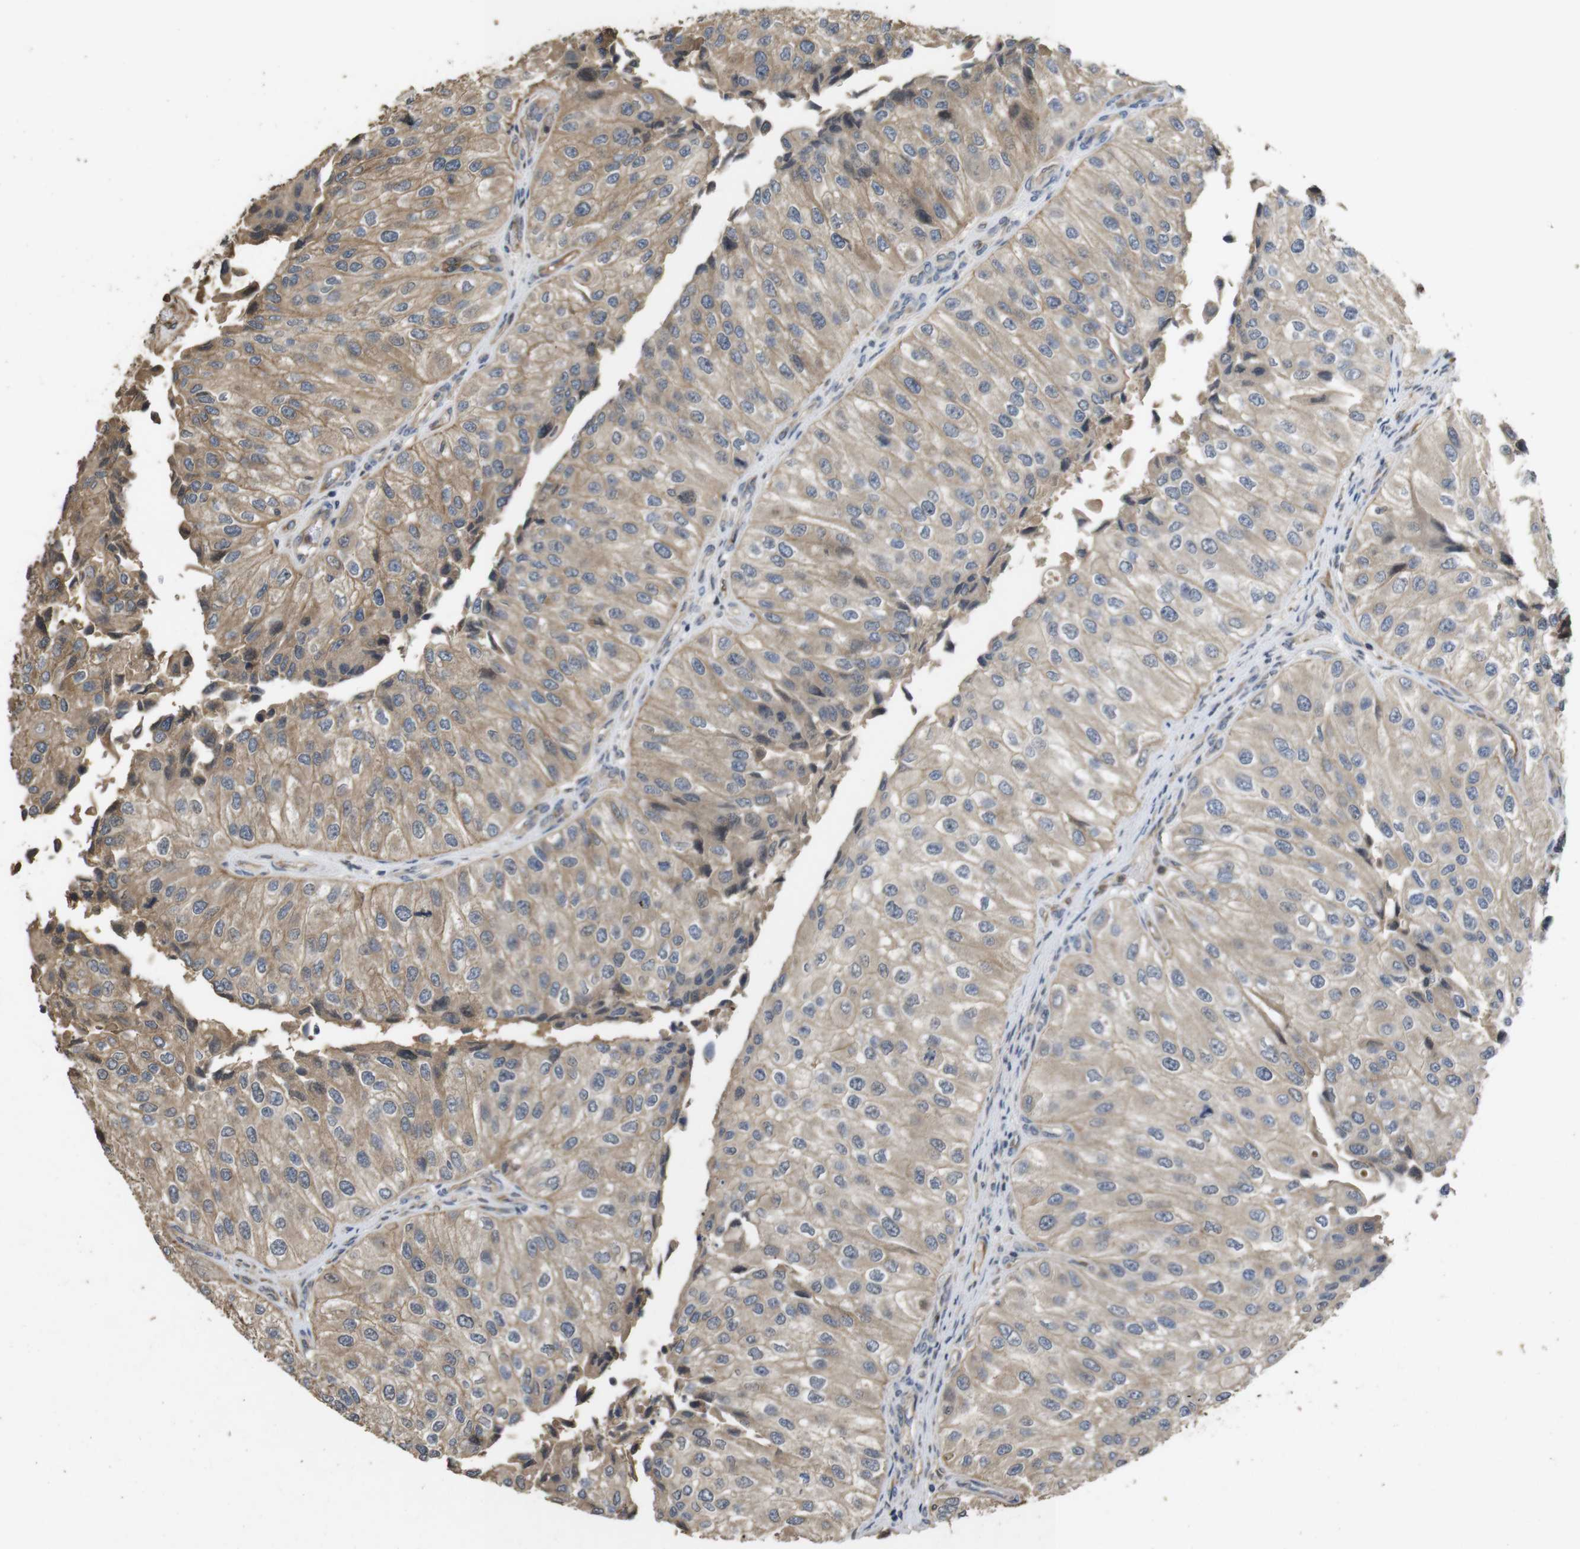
{"staining": {"intensity": "moderate", "quantity": "25%-75%", "location": "cytoplasmic/membranous"}, "tissue": "urothelial cancer", "cell_type": "Tumor cells", "image_type": "cancer", "snomed": [{"axis": "morphology", "description": "Urothelial carcinoma, High grade"}, {"axis": "topography", "description": "Kidney"}, {"axis": "topography", "description": "Urinary bladder"}], "caption": "Moderate cytoplasmic/membranous staining is identified in about 25%-75% of tumor cells in urothelial cancer. The staining was performed using DAB, with brown indicating positive protein expression. Nuclei are stained blue with hematoxylin.", "gene": "PCDHB10", "patient": {"sex": "male", "age": 77}}